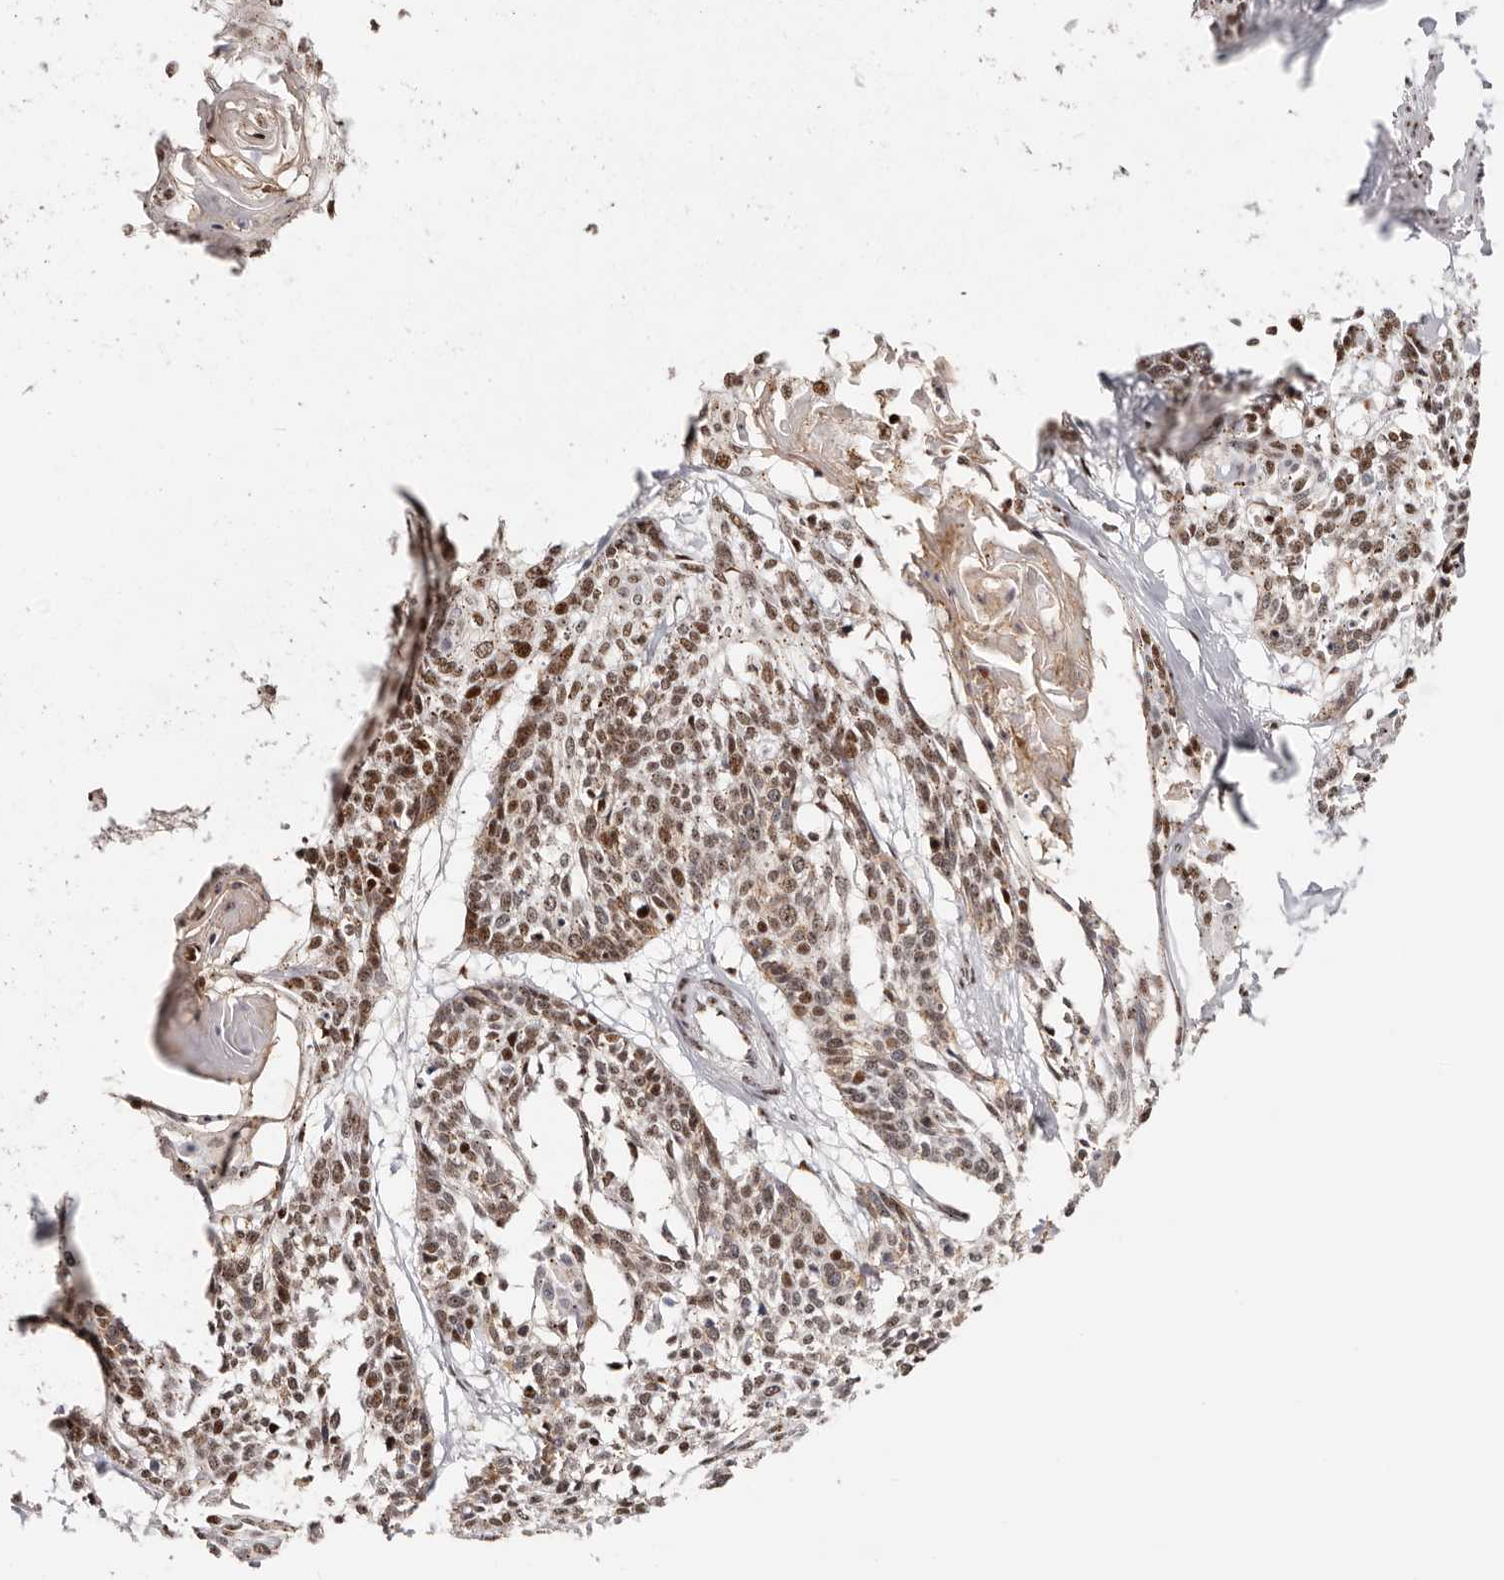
{"staining": {"intensity": "moderate", "quantity": ">75%", "location": "nuclear"}, "tissue": "cervical cancer", "cell_type": "Tumor cells", "image_type": "cancer", "snomed": [{"axis": "morphology", "description": "Squamous cell carcinoma, NOS"}, {"axis": "topography", "description": "Cervix"}], "caption": "Cervical cancer stained with a protein marker exhibits moderate staining in tumor cells.", "gene": "IQGAP3", "patient": {"sex": "female", "age": 57}}